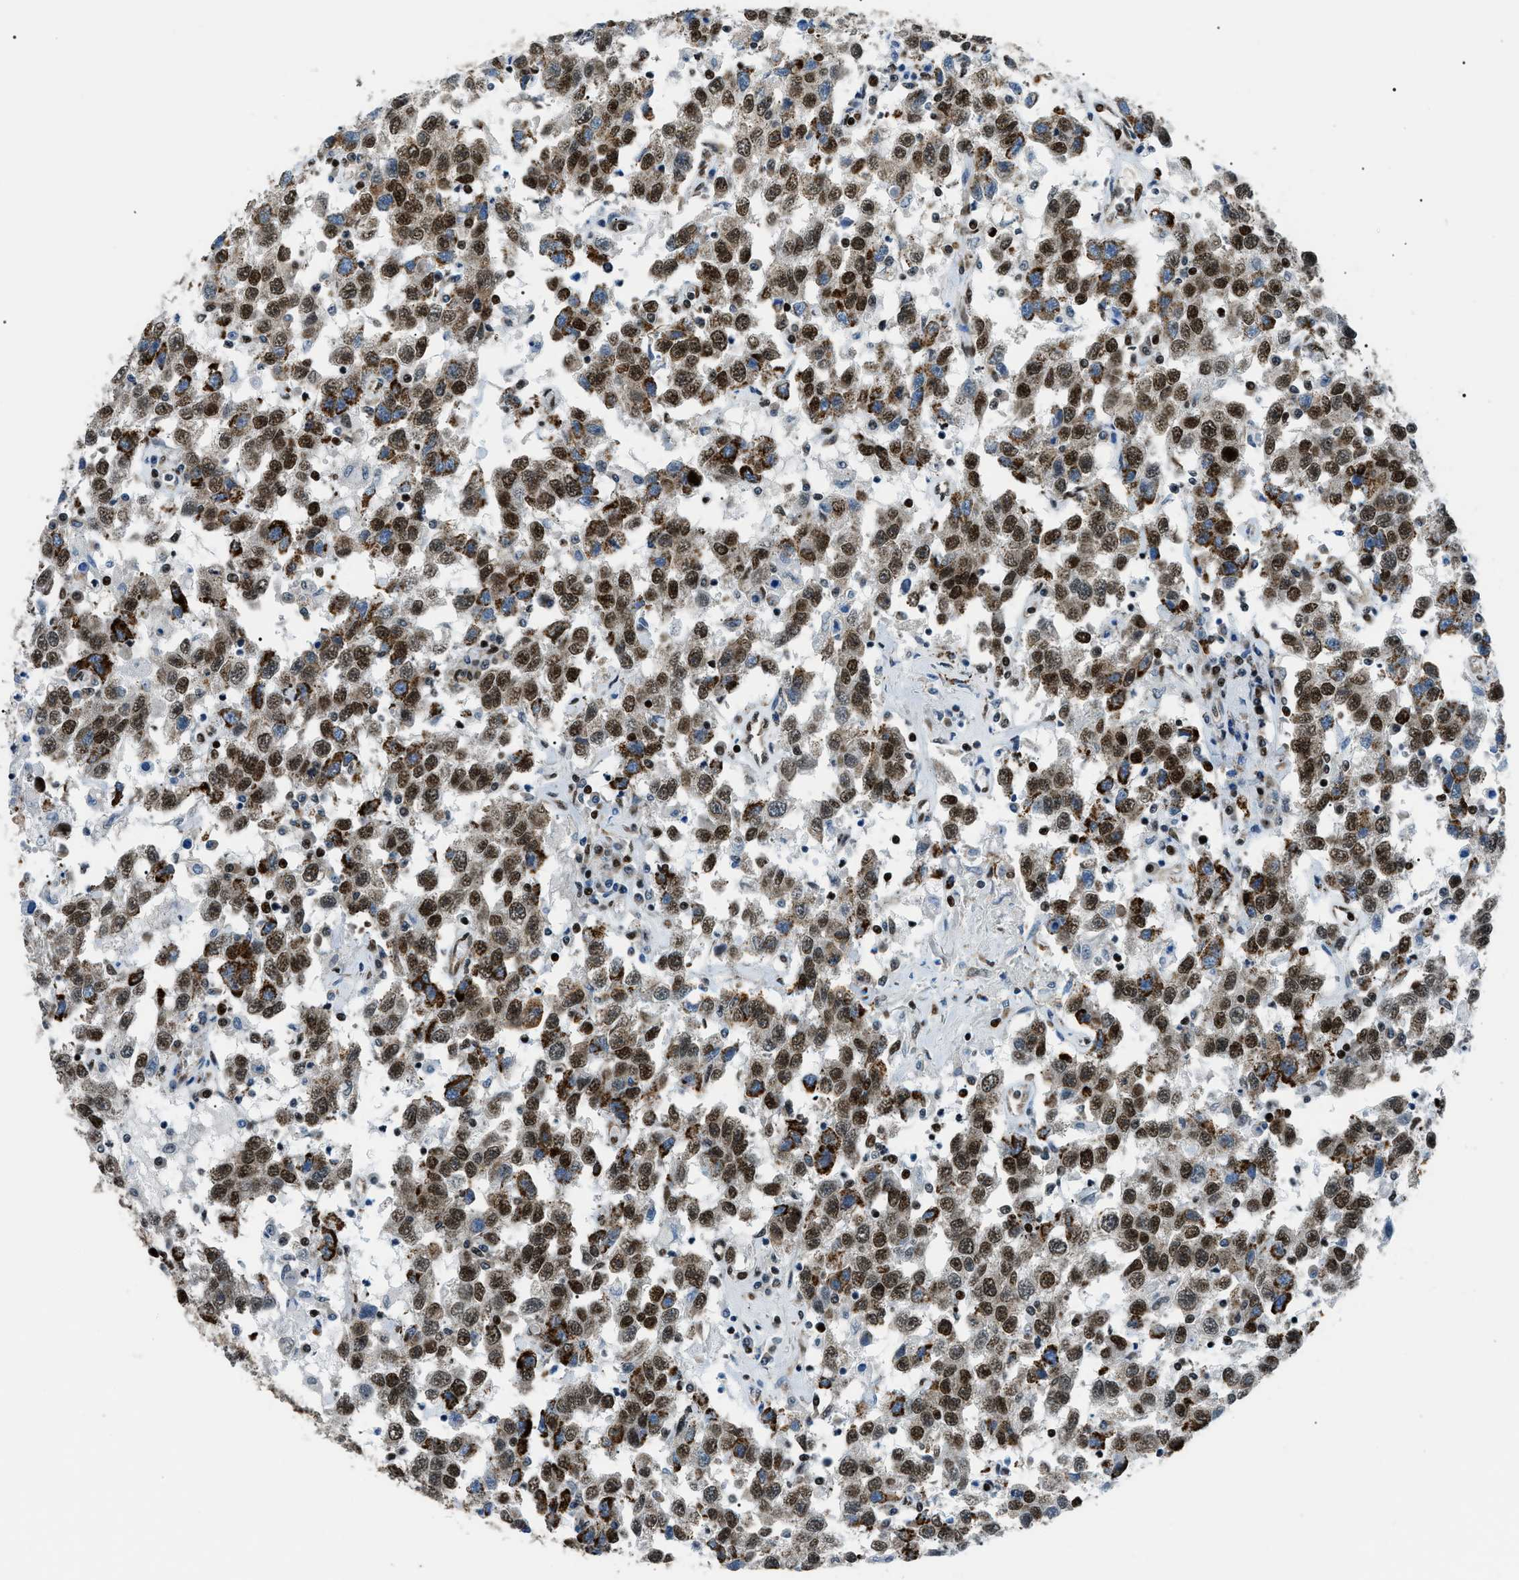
{"staining": {"intensity": "strong", "quantity": "25%-75%", "location": "nuclear"}, "tissue": "testis cancer", "cell_type": "Tumor cells", "image_type": "cancer", "snomed": [{"axis": "morphology", "description": "Seminoma, NOS"}, {"axis": "topography", "description": "Testis"}], "caption": "IHC of testis cancer demonstrates high levels of strong nuclear staining in about 25%-75% of tumor cells.", "gene": "HNRNPK", "patient": {"sex": "male", "age": 41}}